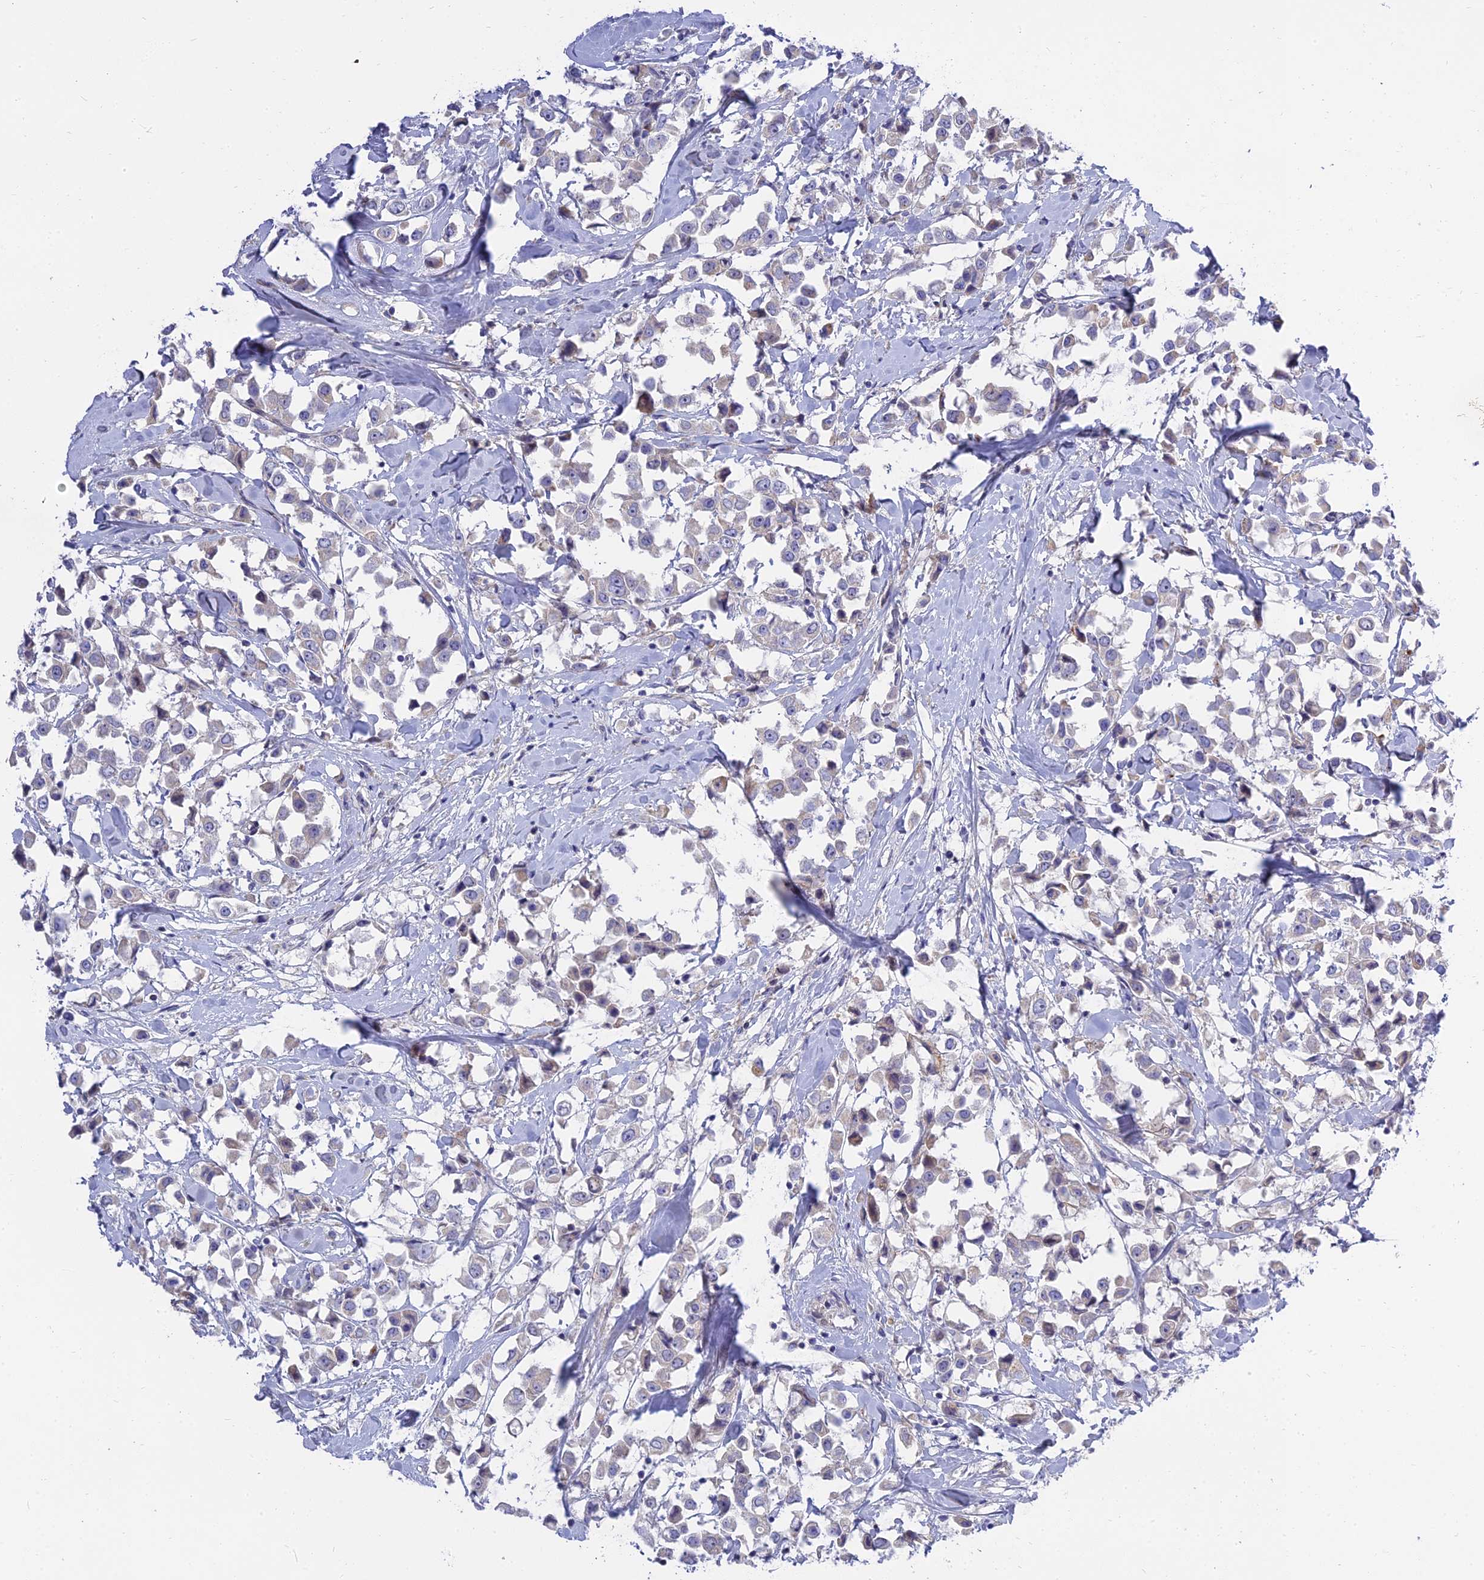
{"staining": {"intensity": "negative", "quantity": "none", "location": "none"}, "tissue": "breast cancer", "cell_type": "Tumor cells", "image_type": "cancer", "snomed": [{"axis": "morphology", "description": "Duct carcinoma"}, {"axis": "topography", "description": "Breast"}], "caption": "There is no significant positivity in tumor cells of breast cancer.", "gene": "MBD3L1", "patient": {"sex": "female", "age": 61}}